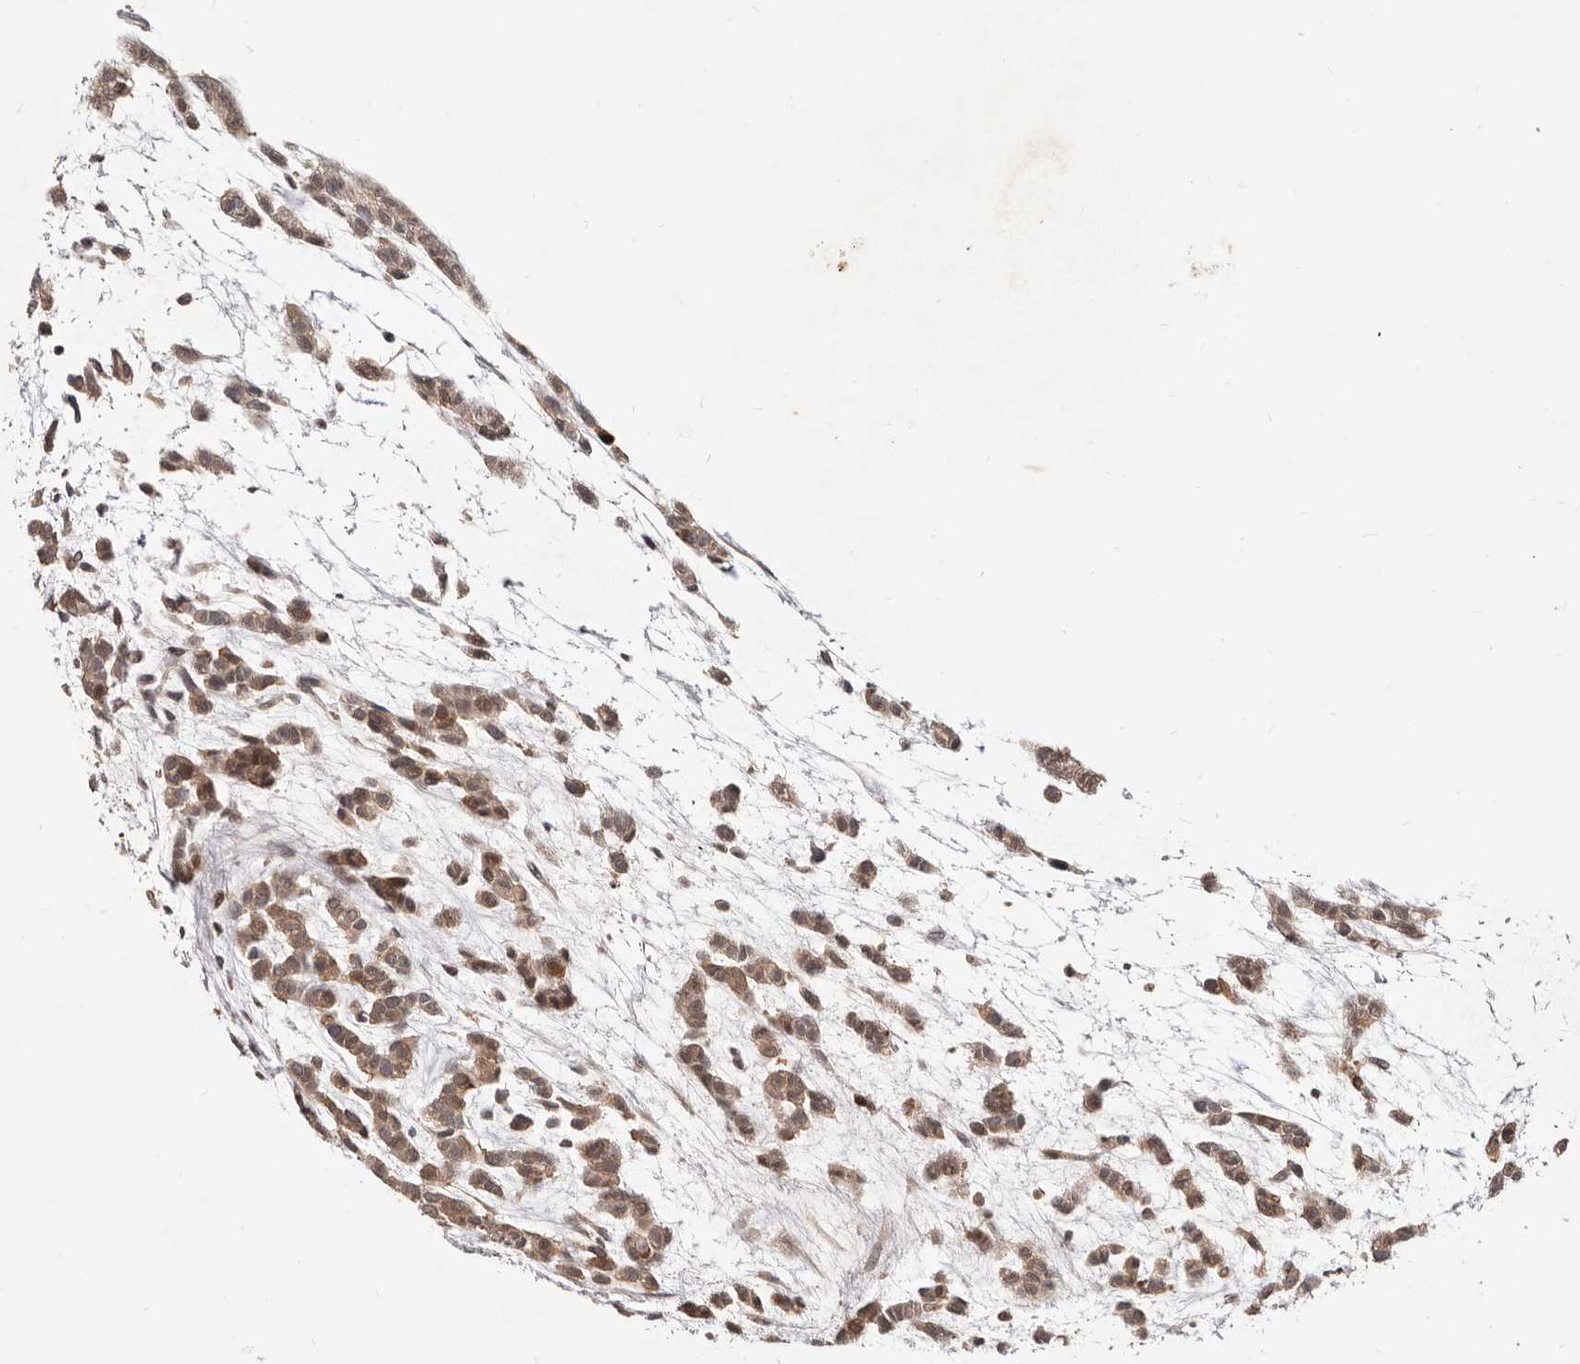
{"staining": {"intensity": "weak", "quantity": ">75%", "location": "cytoplasmic/membranous"}, "tissue": "head and neck cancer", "cell_type": "Tumor cells", "image_type": "cancer", "snomed": [{"axis": "morphology", "description": "Adenocarcinoma, NOS"}, {"axis": "morphology", "description": "Adenoma, NOS"}, {"axis": "topography", "description": "Head-Neck"}], "caption": "A high-resolution image shows IHC staining of head and neck cancer (adenoma), which shows weak cytoplasmic/membranous positivity in about >75% of tumor cells.", "gene": "TC2N", "patient": {"sex": "female", "age": 55}}